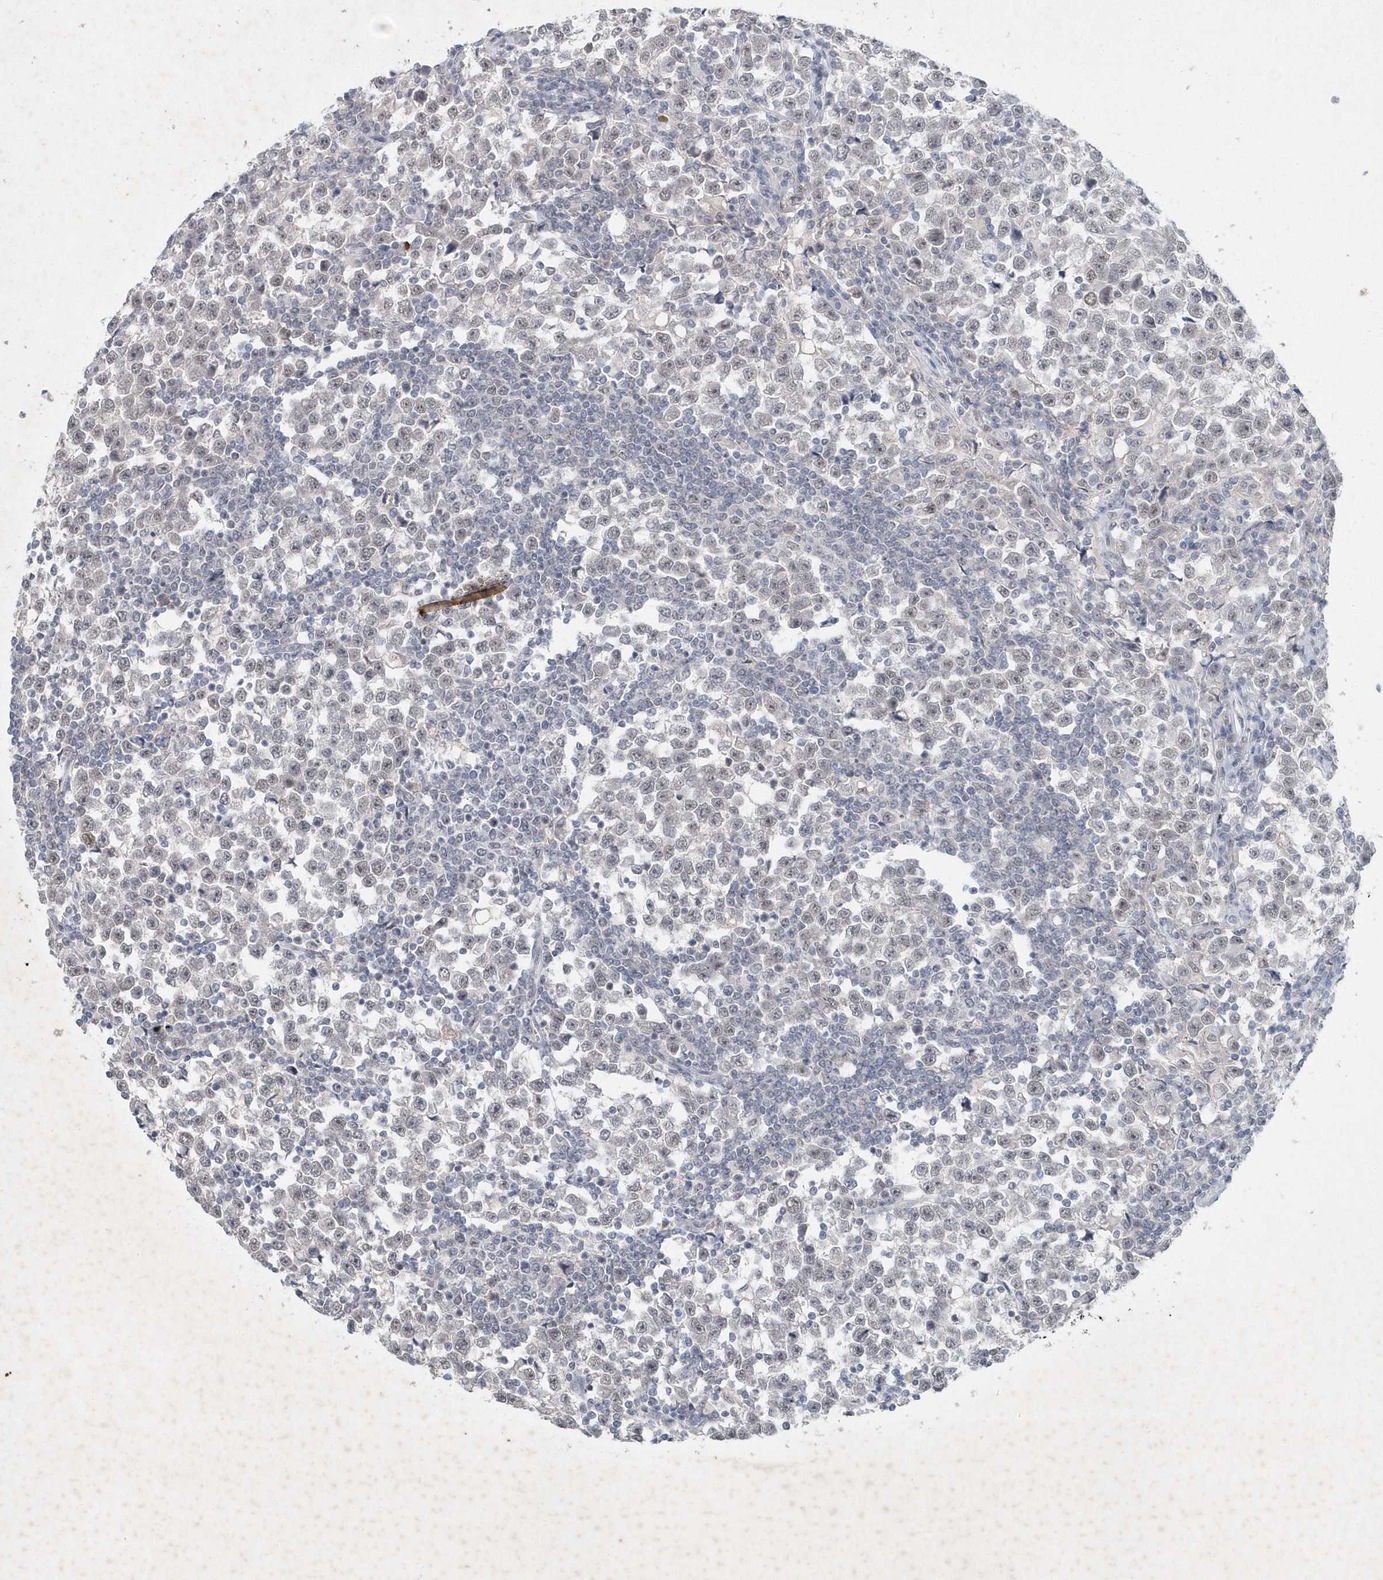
{"staining": {"intensity": "negative", "quantity": "none", "location": "none"}, "tissue": "testis cancer", "cell_type": "Tumor cells", "image_type": "cancer", "snomed": [{"axis": "morphology", "description": "Normal tissue, NOS"}, {"axis": "morphology", "description": "Seminoma, NOS"}, {"axis": "topography", "description": "Testis"}], "caption": "Immunohistochemistry image of human testis seminoma stained for a protein (brown), which reveals no expression in tumor cells.", "gene": "ZBTB9", "patient": {"sex": "male", "age": 43}}